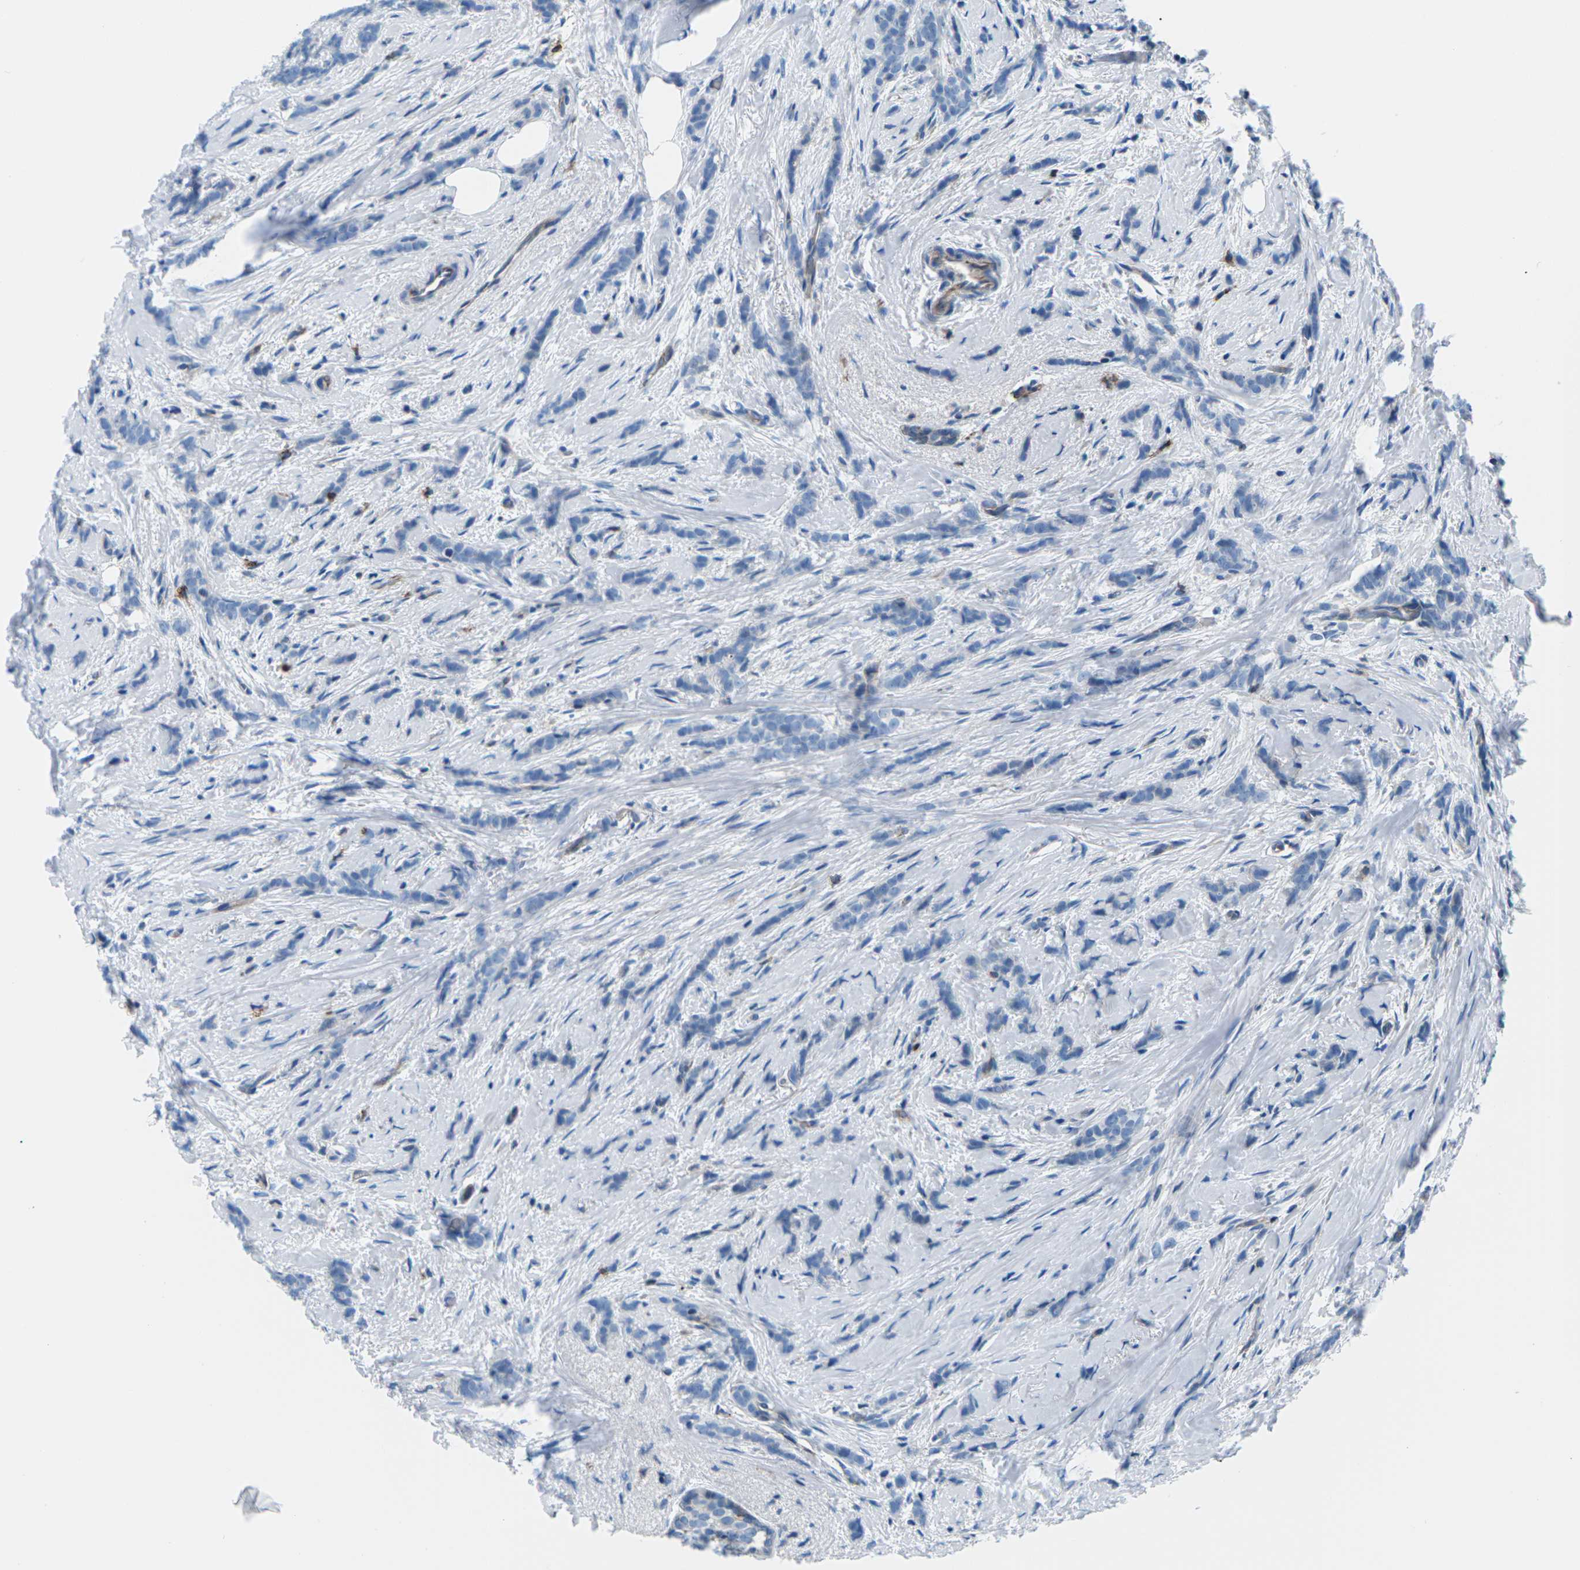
{"staining": {"intensity": "negative", "quantity": "none", "location": "none"}, "tissue": "breast cancer", "cell_type": "Tumor cells", "image_type": "cancer", "snomed": [{"axis": "morphology", "description": "Lobular carcinoma, in situ"}, {"axis": "morphology", "description": "Lobular carcinoma"}, {"axis": "topography", "description": "Breast"}], "caption": "This is a histopathology image of IHC staining of breast cancer, which shows no expression in tumor cells. (DAB (3,3'-diaminobenzidine) immunohistochemistry with hematoxylin counter stain).", "gene": "SOCS4", "patient": {"sex": "female", "age": 41}}